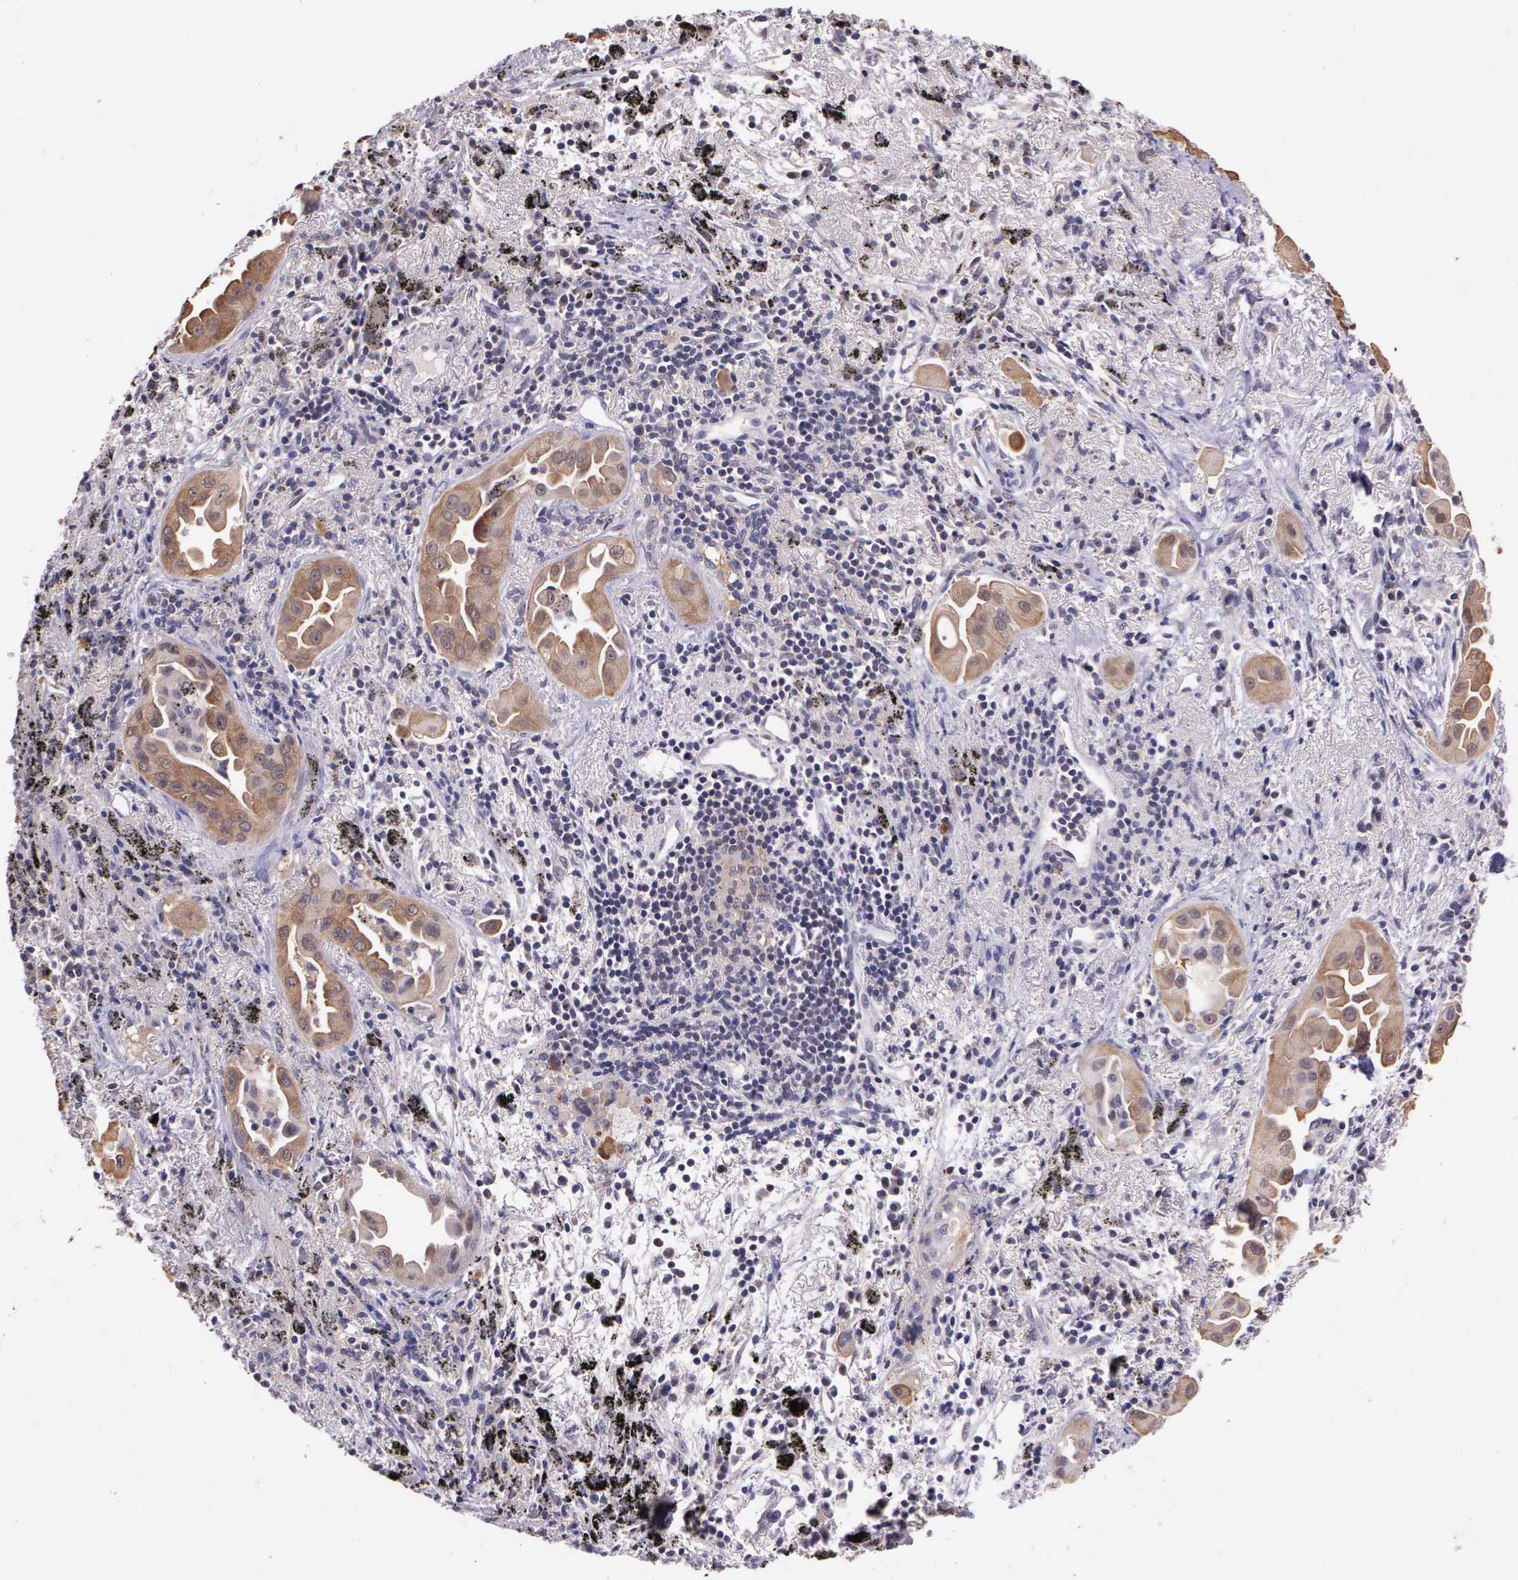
{"staining": {"intensity": "weak", "quantity": ">75%", "location": "cytoplasmic/membranous"}, "tissue": "lung cancer", "cell_type": "Tumor cells", "image_type": "cancer", "snomed": [{"axis": "morphology", "description": "Adenocarcinoma, NOS"}, {"axis": "topography", "description": "Lung"}], "caption": "A brown stain labels weak cytoplasmic/membranous expression of a protein in lung adenocarcinoma tumor cells. (IHC, brightfield microscopy, high magnification).", "gene": "IGBP1", "patient": {"sex": "male", "age": 68}}